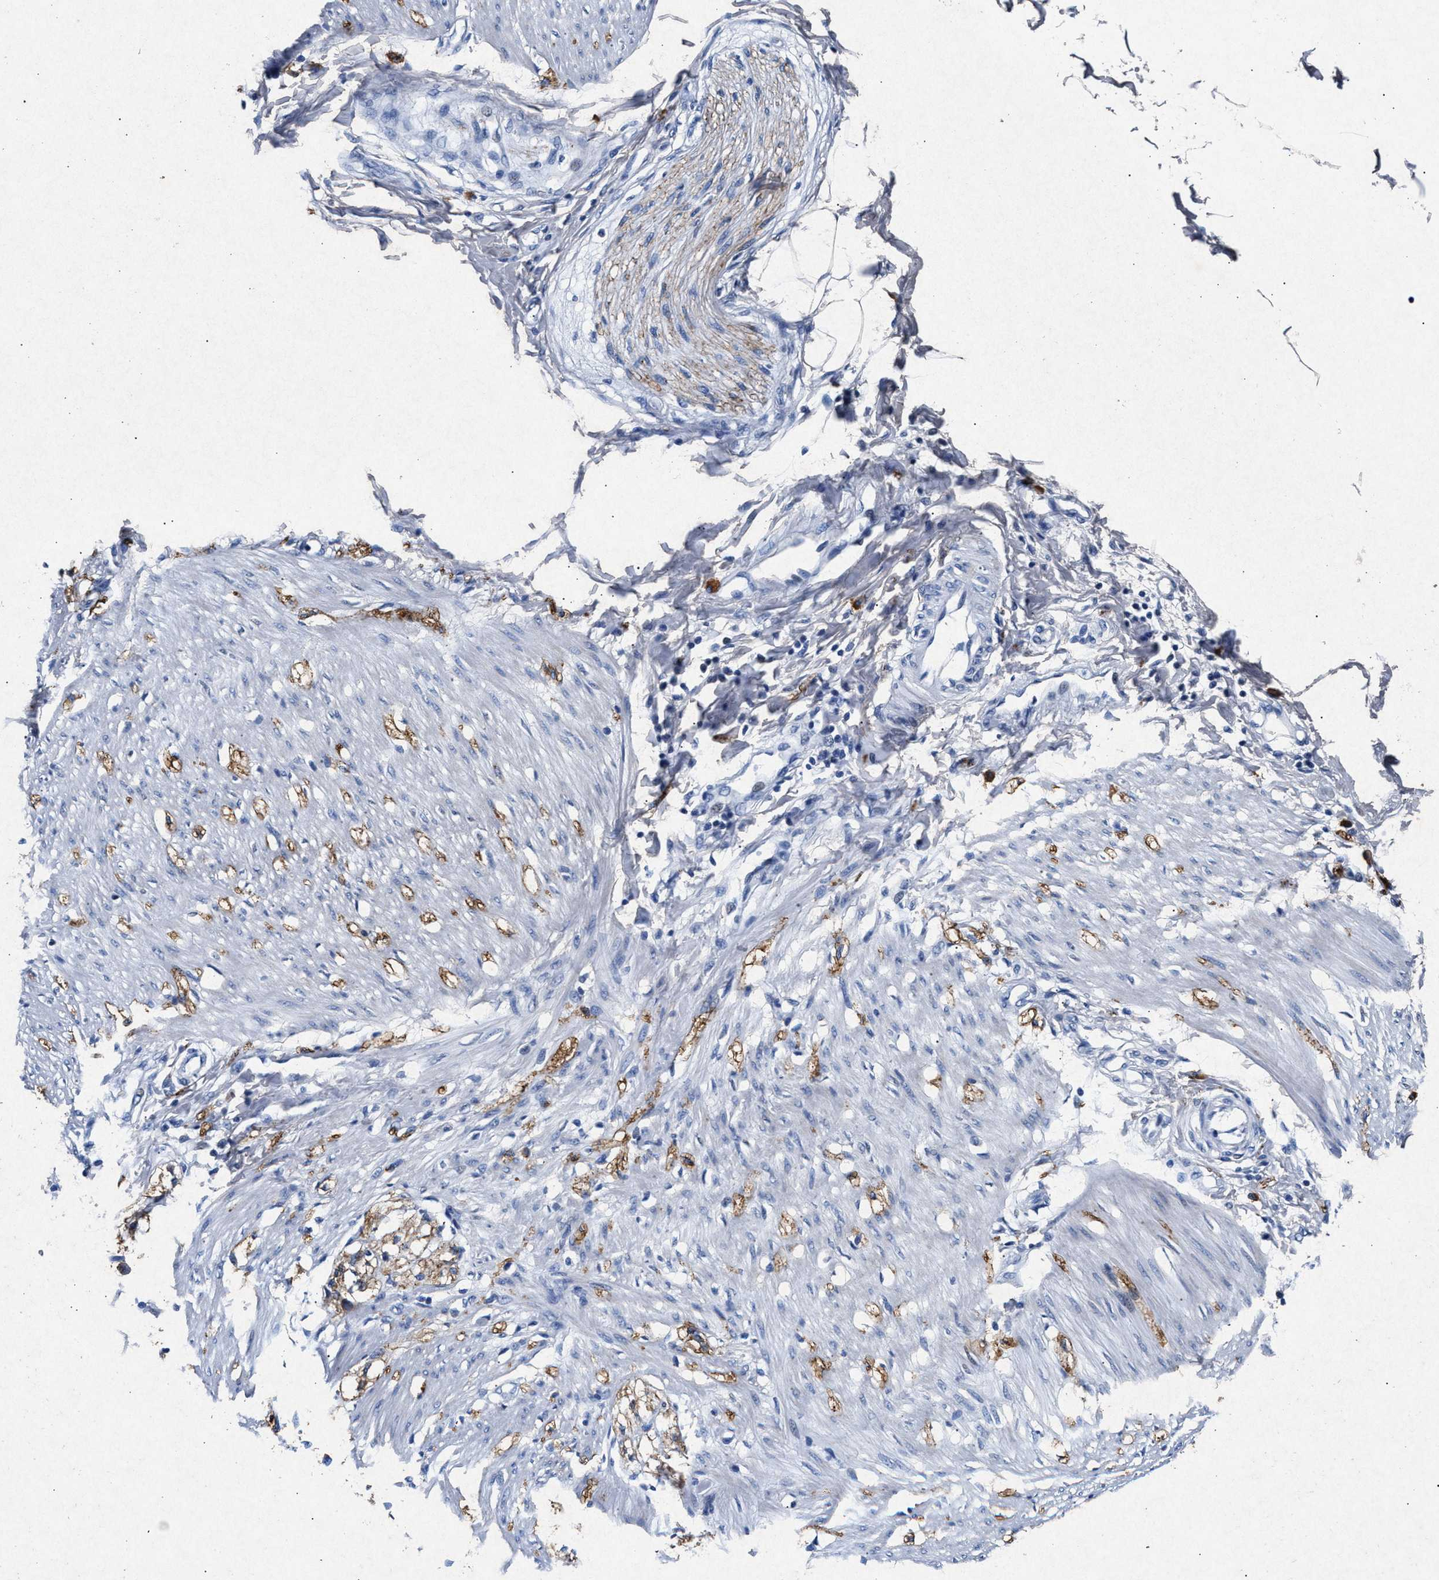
{"staining": {"intensity": "negative", "quantity": "none", "location": "none"}, "tissue": "adipose tissue", "cell_type": "Adipocytes", "image_type": "normal", "snomed": [{"axis": "morphology", "description": "Normal tissue, NOS"}, {"axis": "morphology", "description": "Adenocarcinoma, NOS"}, {"axis": "topography", "description": "Colon"}, {"axis": "topography", "description": "Peripheral nerve tissue"}], "caption": "Adipose tissue stained for a protein using immunohistochemistry displays no expression adipocytes.", "gene": "MAP6", "patient": {"sex": "male", "age": 14}}